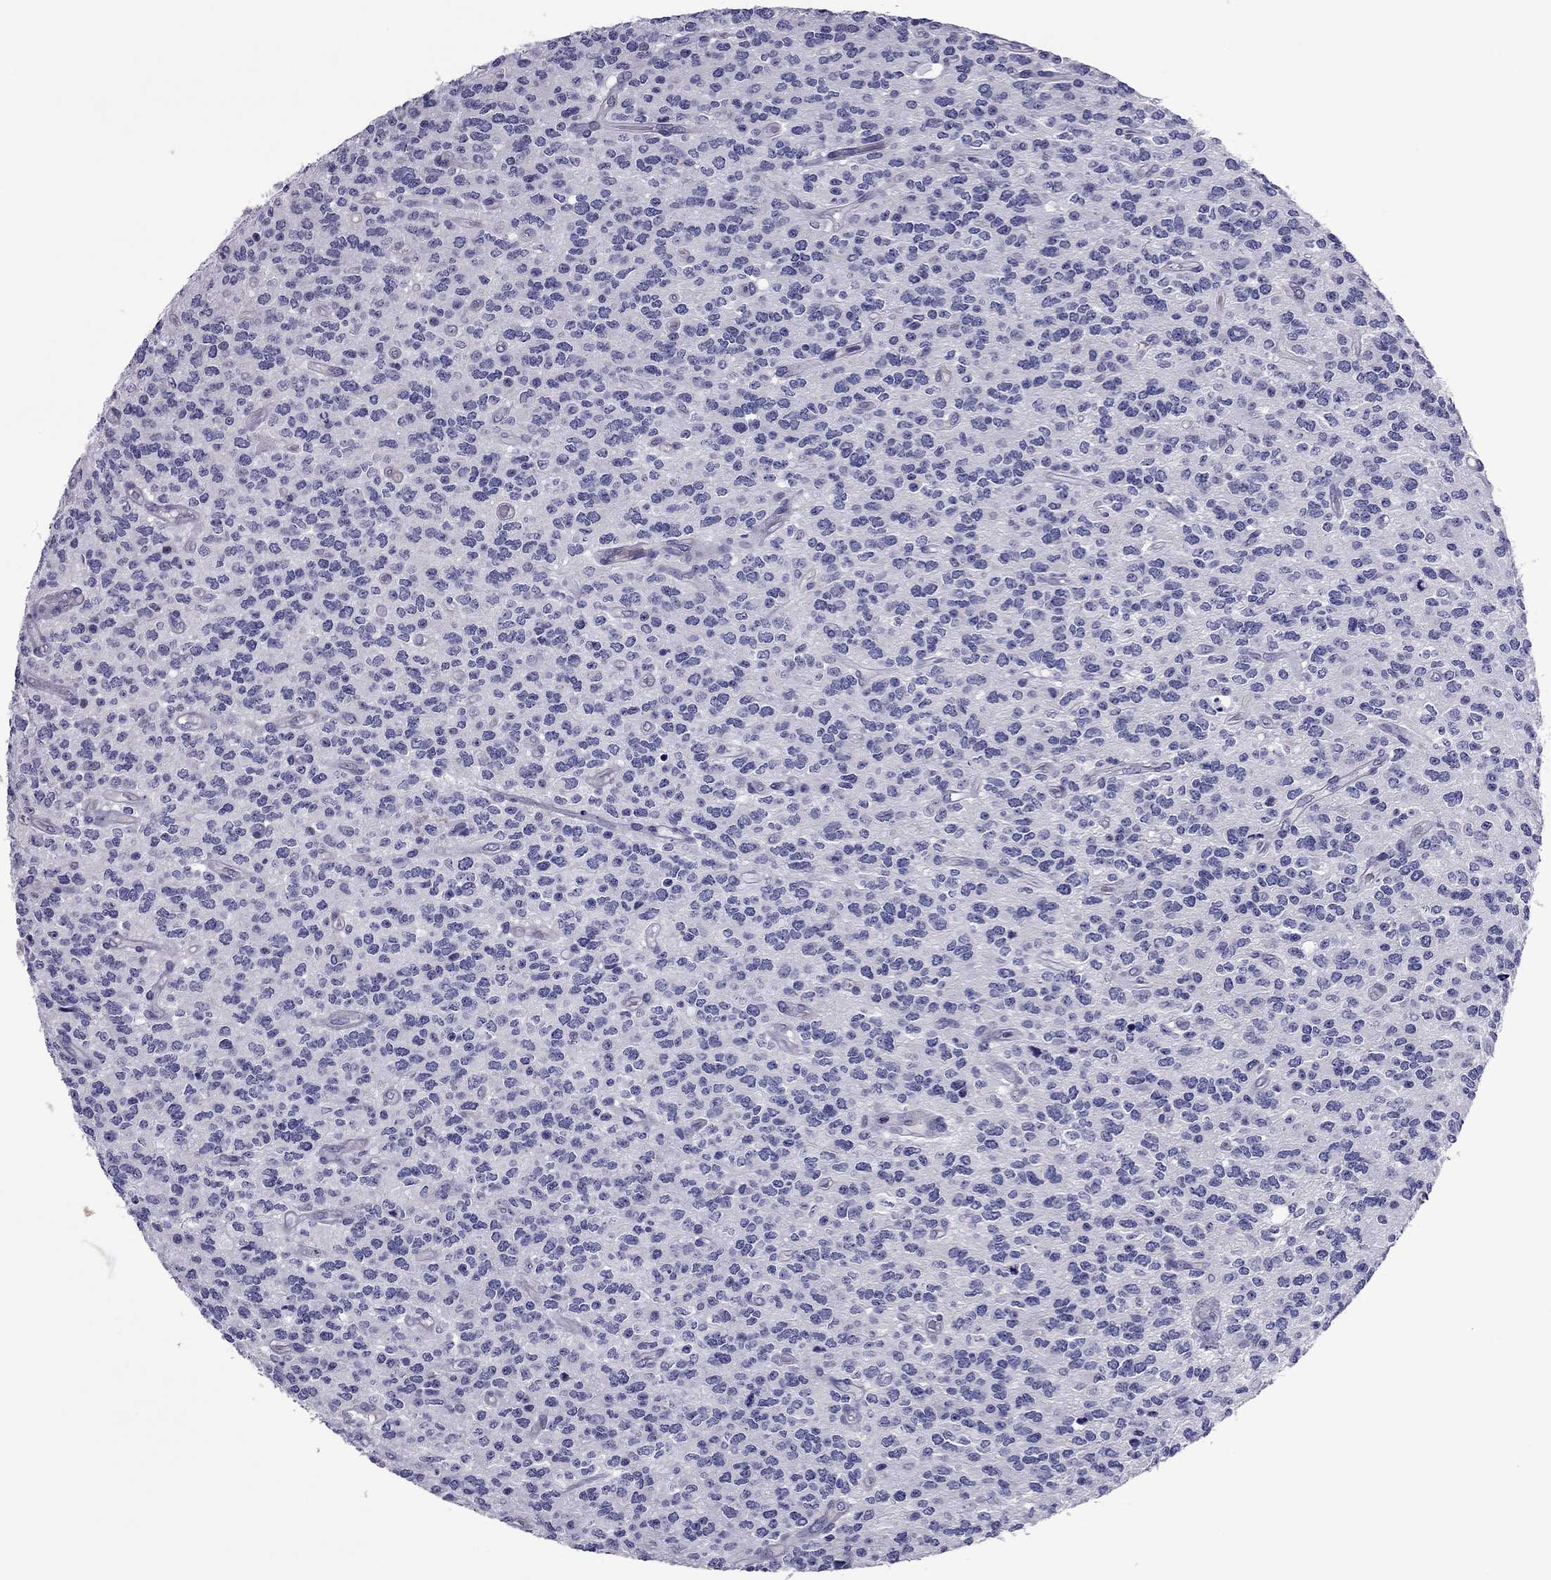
{"staining": {"intensity": "negative", "quantity": "none", "location": "none"}, "tissue": "glioma", "cell_type": "Tumor cells", "image_type": "cancer", "snomed": [{"axis": "morphology", "description": "Glioma, malignant, Low grade"}, {"axis": "topography", "description": "Brain"}], "caption": "The immunohistochemistry photomicrograph has no significant positivity in tumor cells of glioma tissue. (DAB (3,3'-diaminobenzidine) immunohistochemistry with hematoxylin counter stain).", "gene": "SLC16A8", "patient": {"sex": "female", "age": 45}}